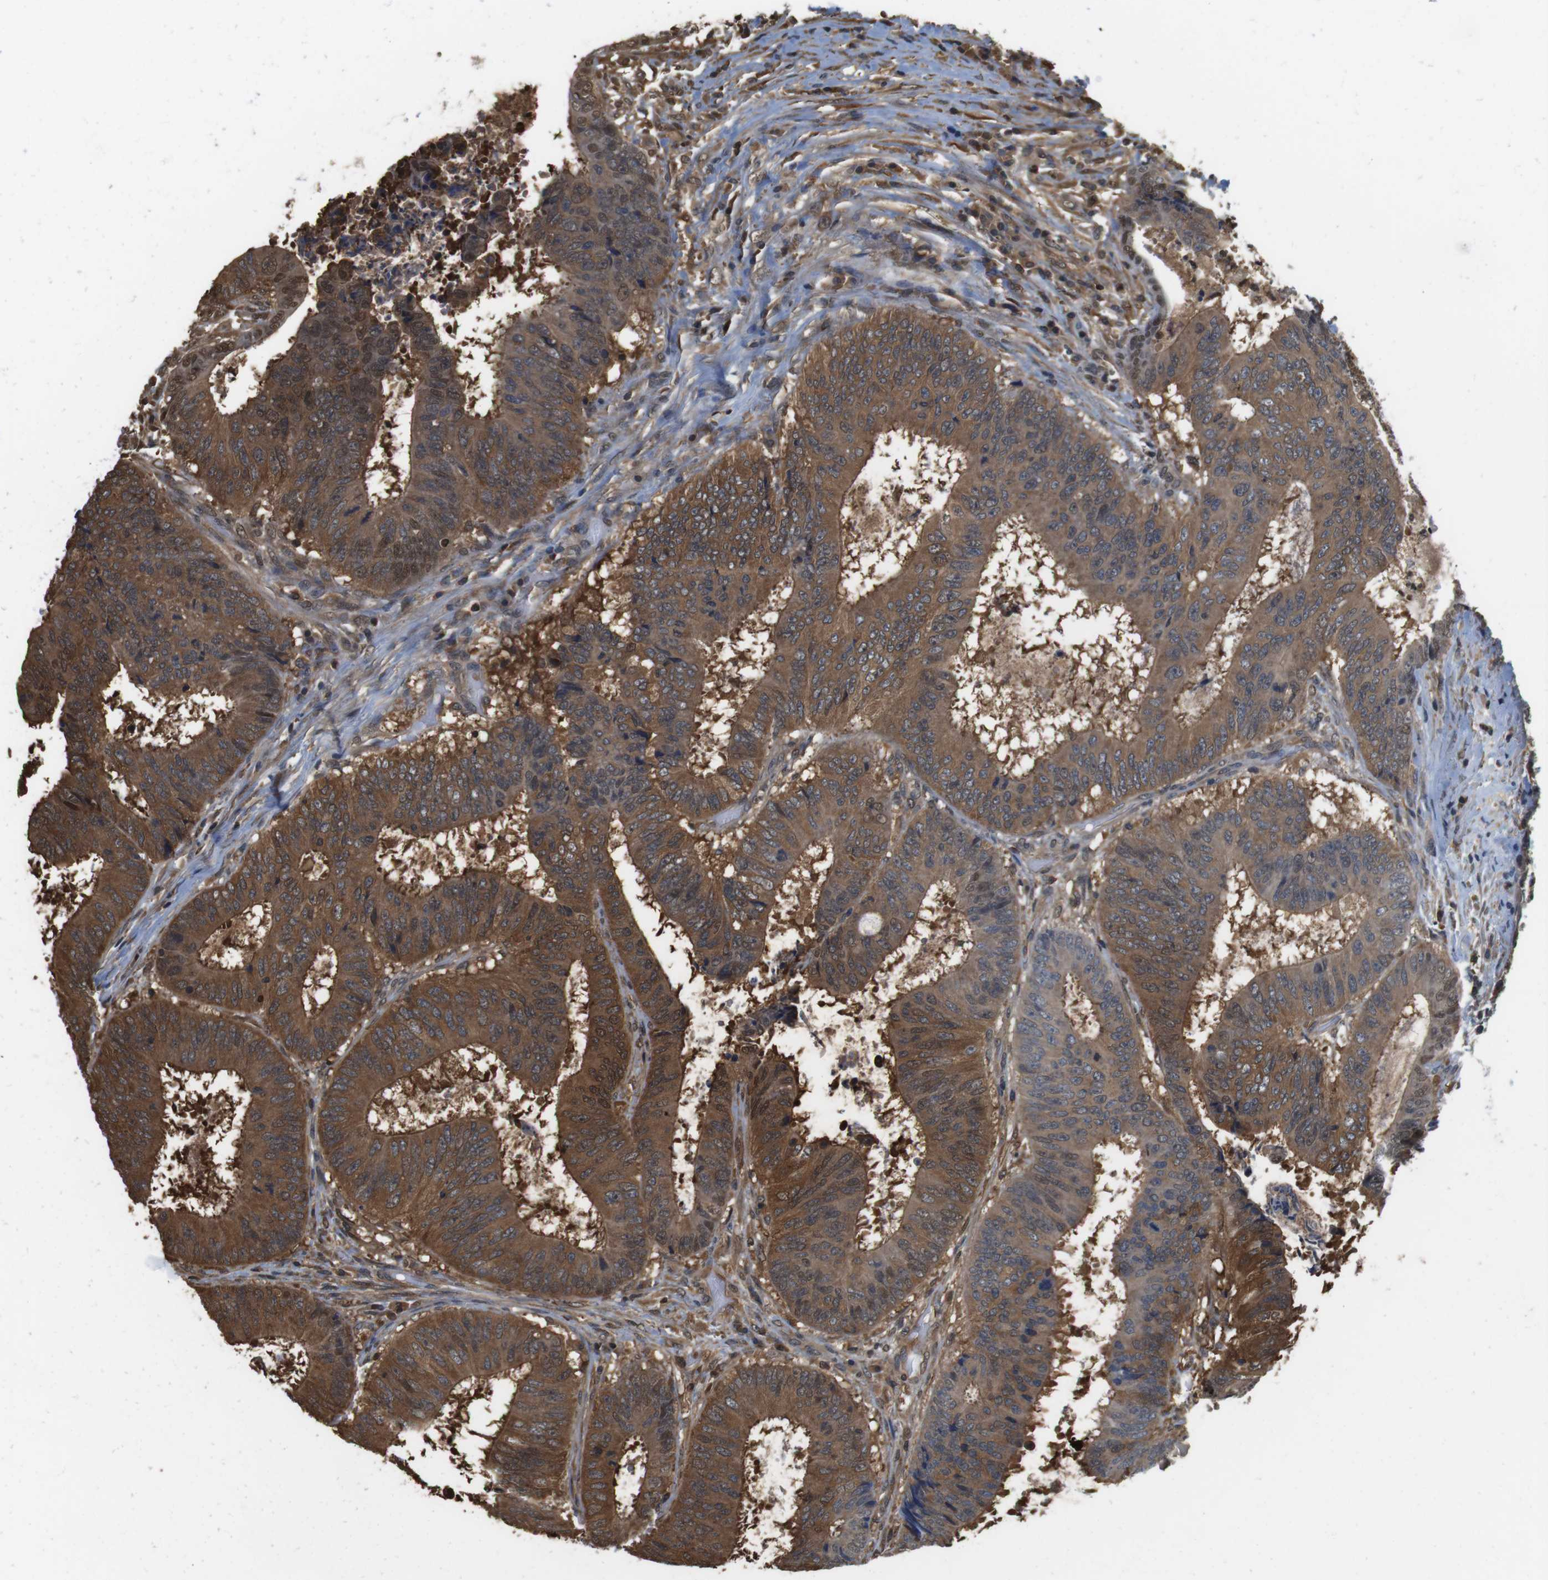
{"staining": {"intensity": "moderate", "quantity": ">75%", "location": "cytoplasmic/membranous,nuclear"}, "tissue": "colorectal cancer", "cell_type": "Tumor cells", "image_type": "cancer", "snomed": [{"axis": "morphology", "description": "Adenocarcinoma, NOS"}, {"axis": "topography", "description": "Rectum"}], "caption": "Brown immunohistochemical staining in colorectal cancer shows moderate cytoplasmic/membranous and nuclear expression in about >75% of tumor cells. Immunohistochemistry stains the protein in brown and the nuclei are stained blue.", "gene": "LDHA", "patient": {"sex": "male", "age": 72}}